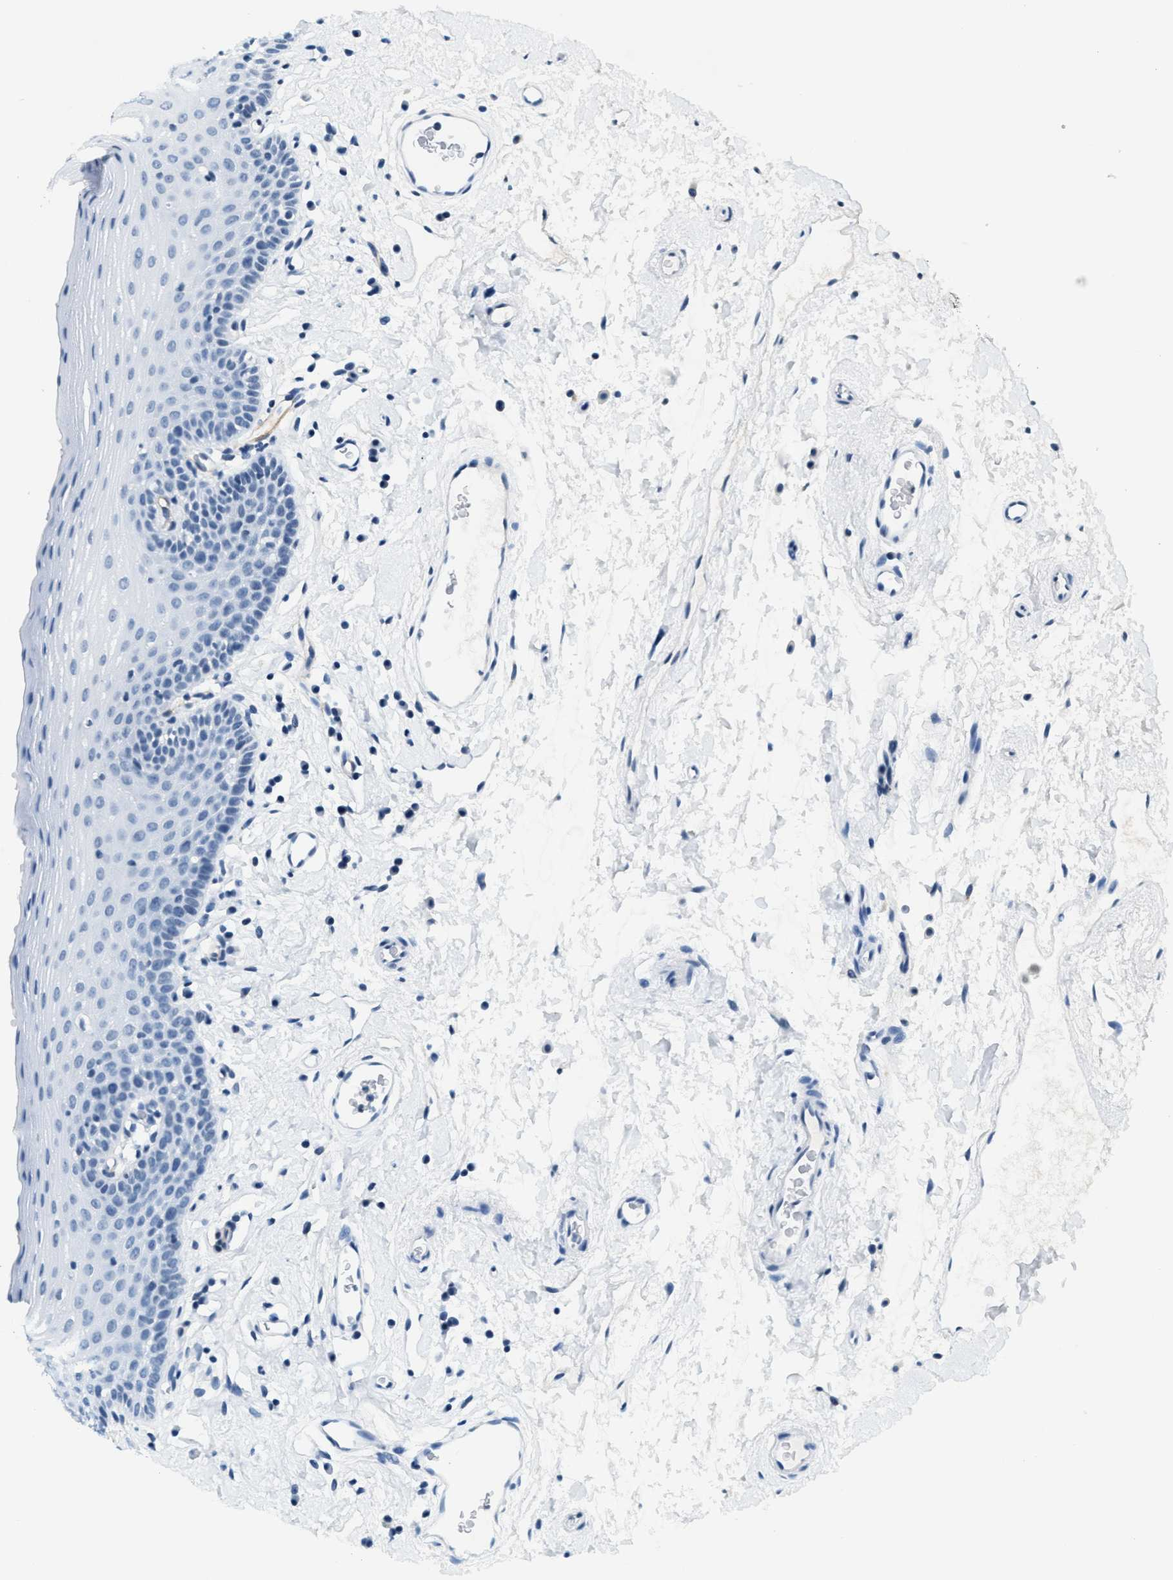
{"staining": {"intensity": "negative", "quantity": "none", "location": "none"}, "tissue": "oral mucosa", "cell_type": "Squamous epithelial cells", "image_type": "normal", "snomed": [{"axis": "morphology", "description": "Normal tissue, NOS"}, {"axis": "topography", "description": "Oral tissue"}], "caption": "High power microscopy histopathology image of an IHC histopathology image of benign oral mucosa, revealing no significant positivity in squamous epithelial cells. The staining was performed using DAB to visualize the protein expression in brown, while the nuclei were stained in blue with hematoxylin (Magnification: 20x).", "gene": "CA4", "patient": {"sex": "male", "age": 66}}